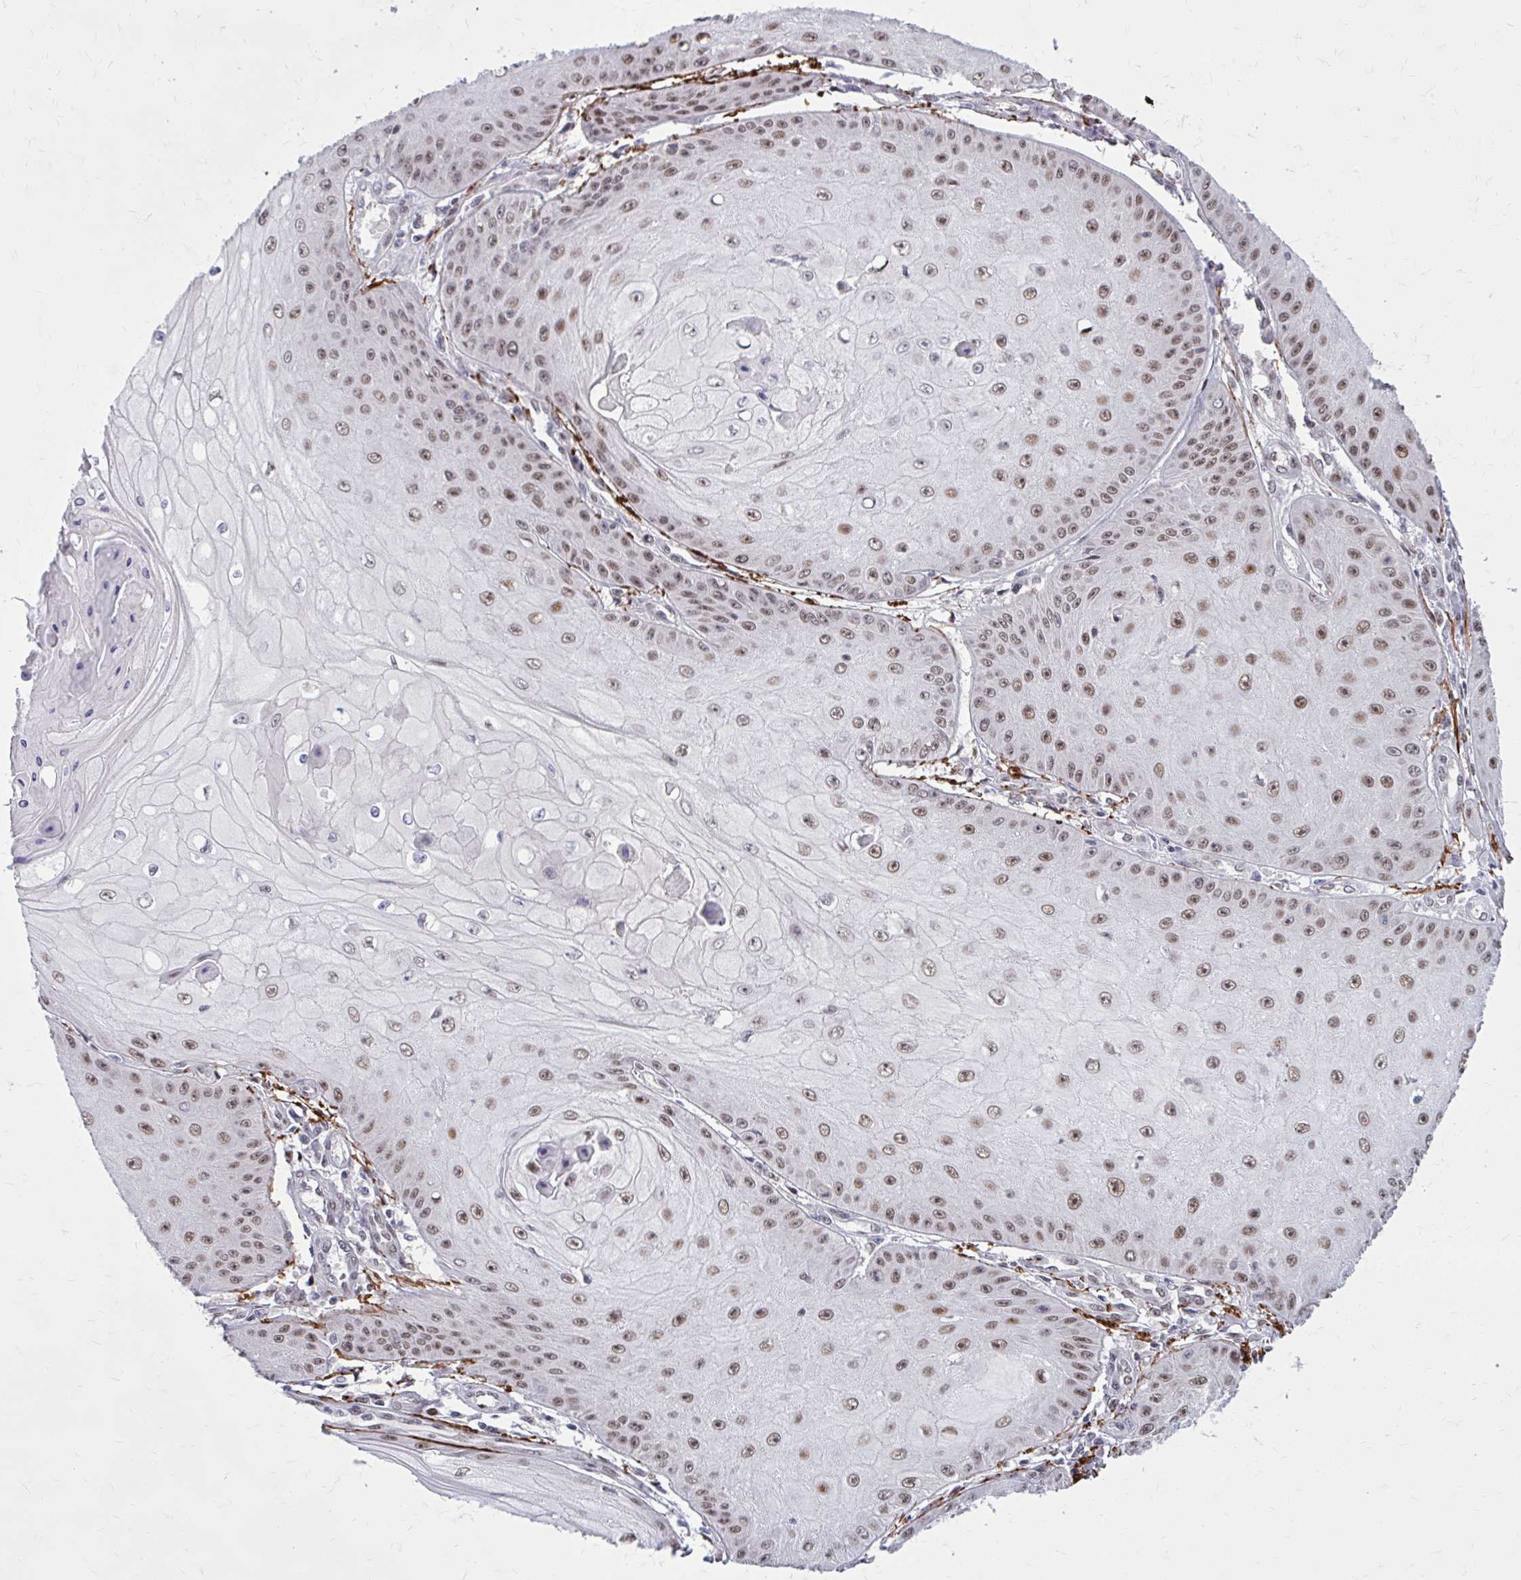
{"staining": {"intensity": "moderate", "quantity": ">75%", "location": "nuclear"}, "tissue": "skin cancer", "cell_type": "Tumor cells", "image_type": "cancer", "snomed": [{"axis": "morphology", "description": "Squamous cell carcinoma, NOS"}, {"axis": "topography", "description": "Skin"}], "caption": "This is an image of IHC staining of skin squamous cell carcinoma, which shows moderate positivity in the nuclear of tumor cells.", "gene": "PSME4", "patient": {"sex": "male", "age": 70}}